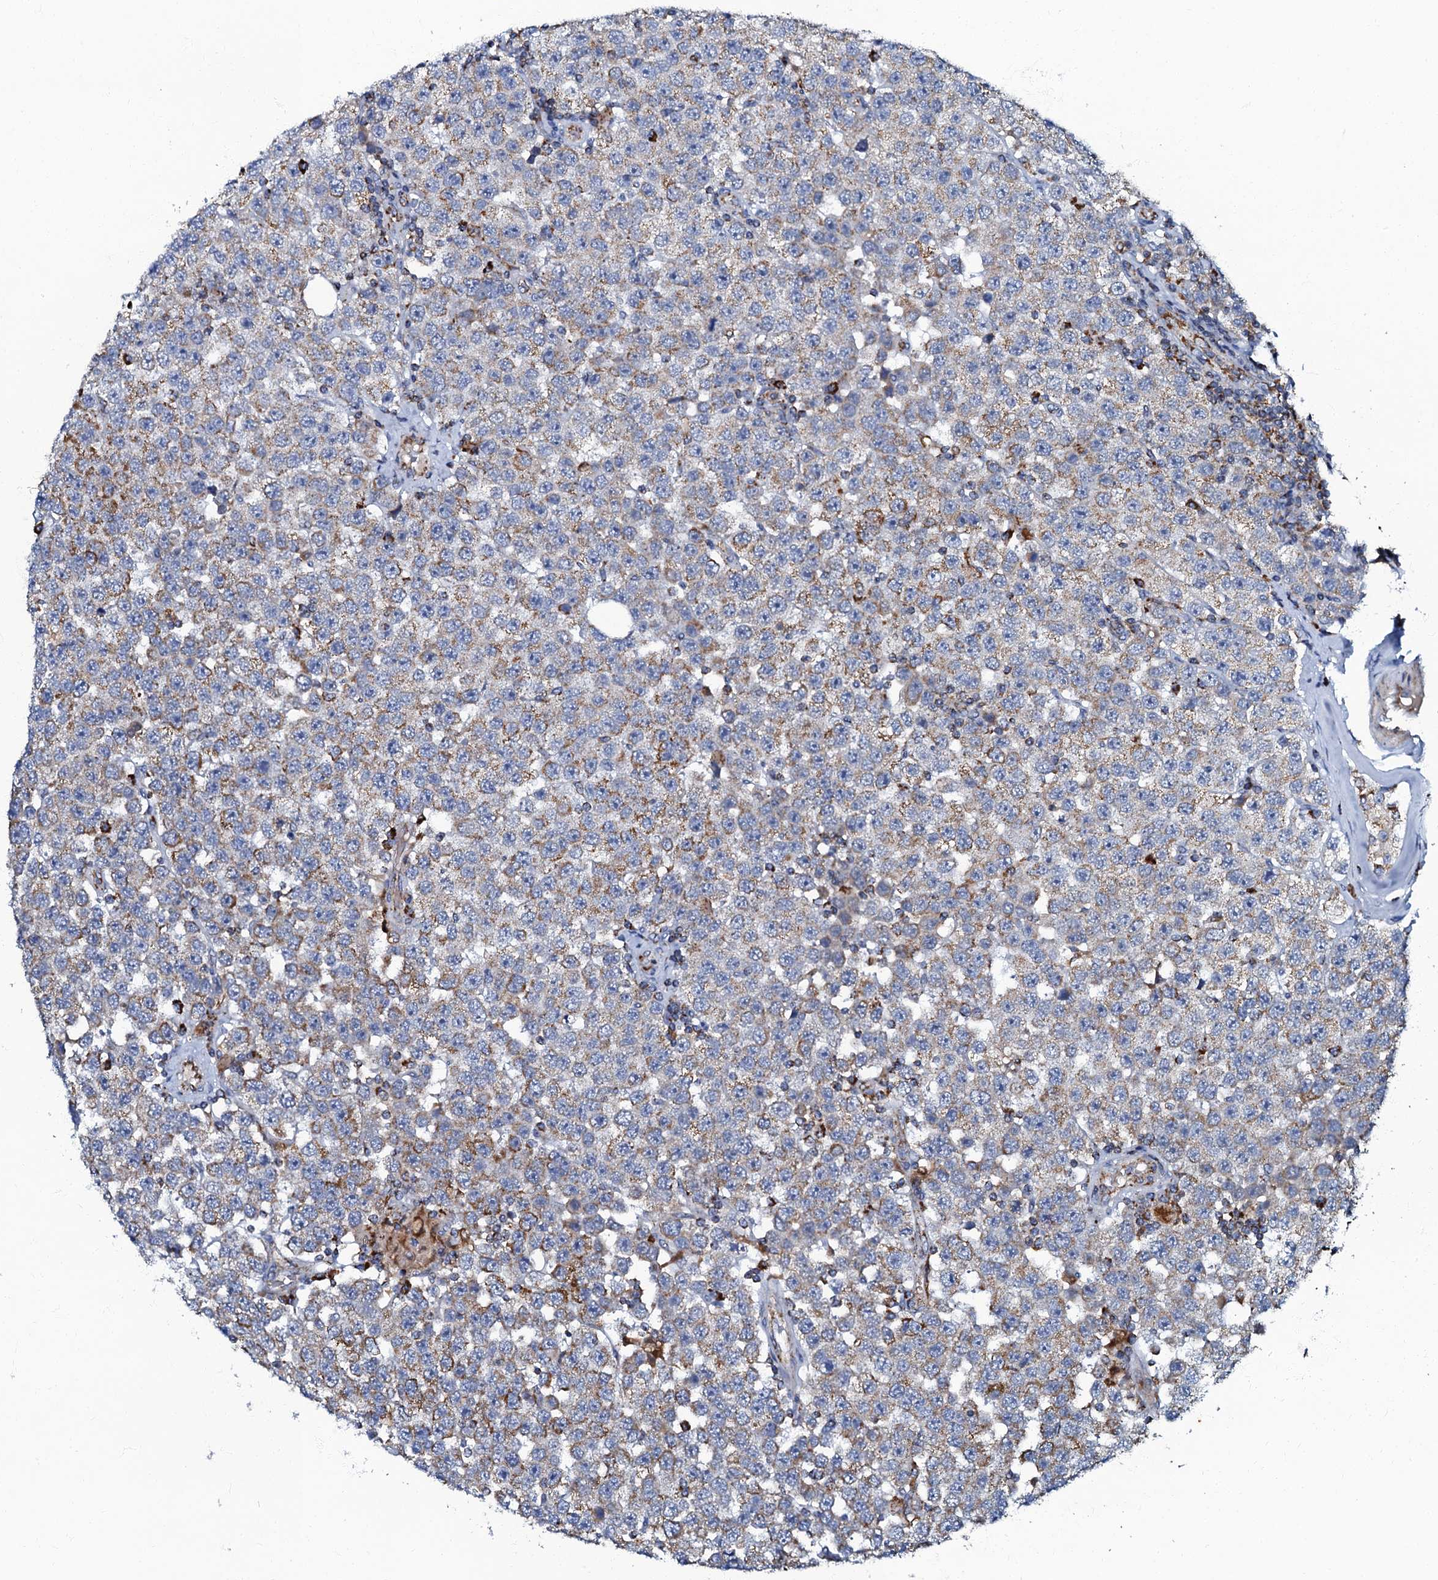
{"staining": {"intensity": "moderate", "quantity": "25%-75%", "location": "cytoplasmic/membranous"}, "tissue": "testis cancer", "cell_type": "Tumor cells", "image_type": "cancer", "snomed": [{"axis": "morphology", "description": "Seminoma, NOS"}, {"axis": "topography", "description": "Testis"}], "caption": "This histopathology image displays immunohistochemistry staining of testis cancer (seminoma), with medium moderate cytoplasmic/membranous expression in approximately 25%-75% of tumor cells.", "gene": "NDUFA12", "patient": {"sex": "male", "age": 28}}